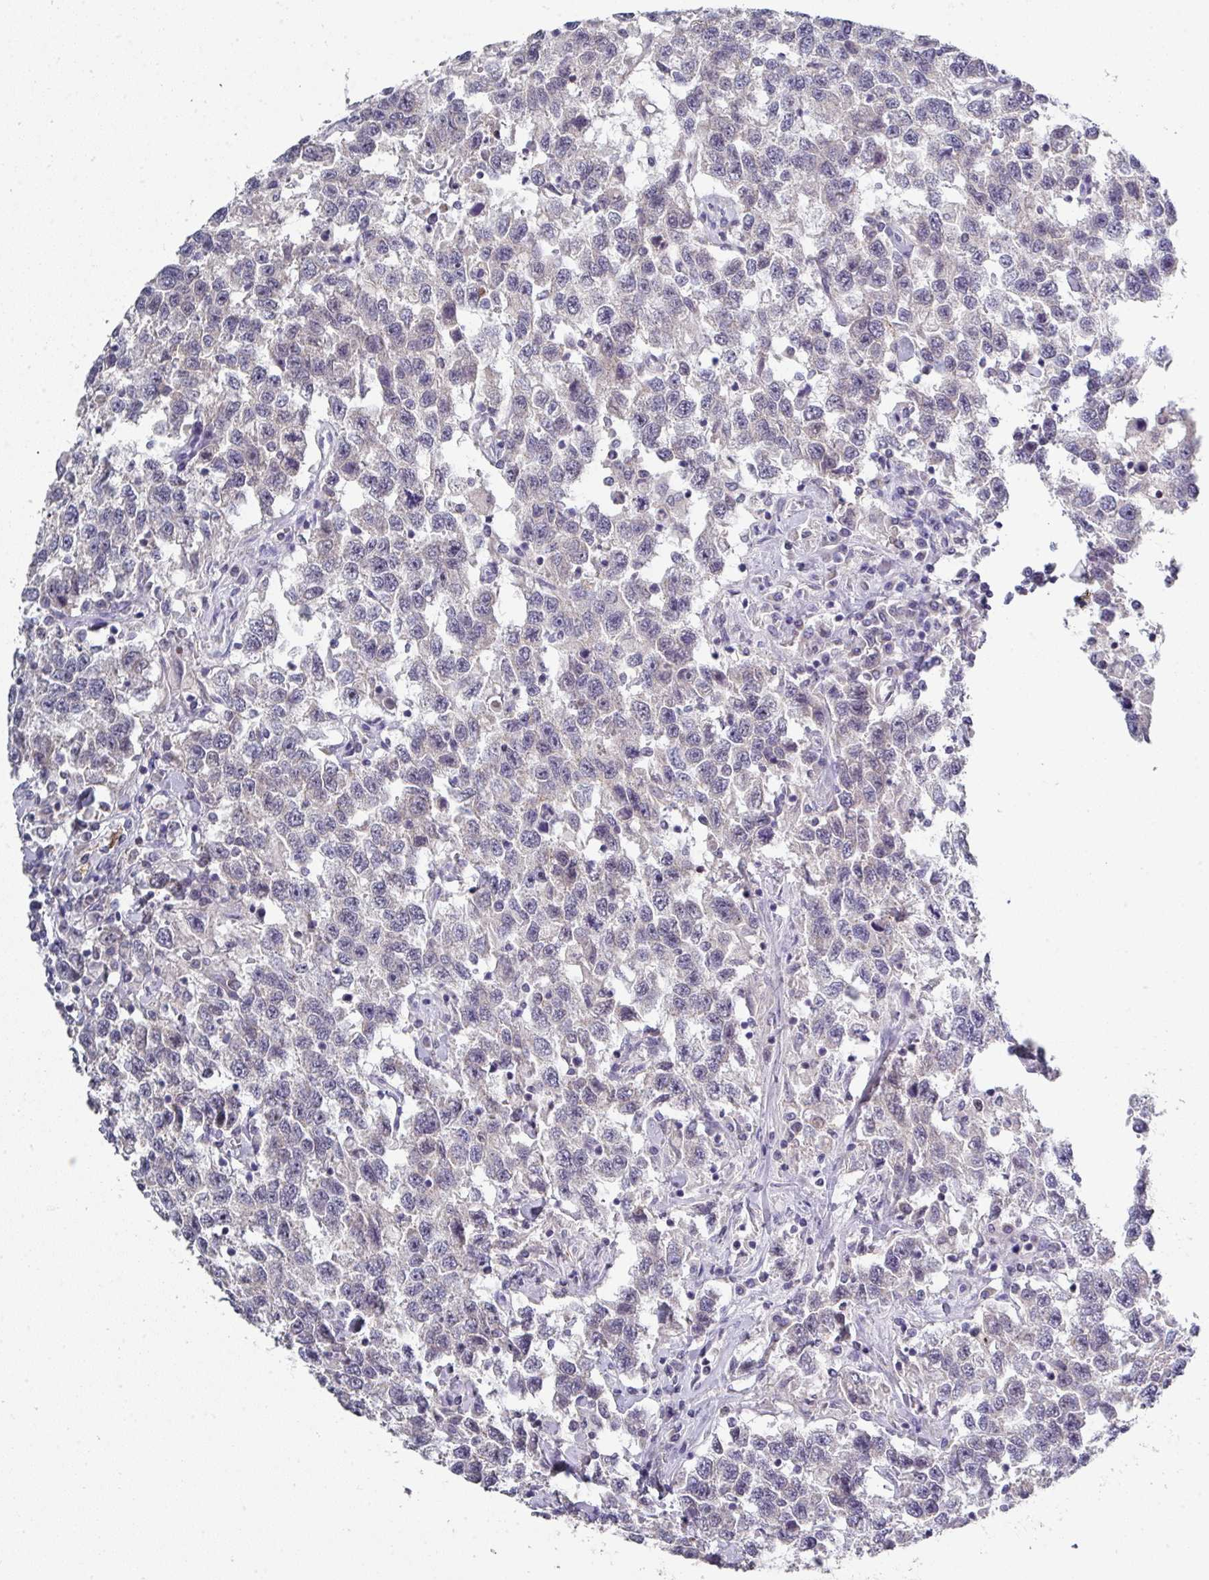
{"staining": {"intensity": "negative", "quantity": "none", "location": "none"}, "tissue": "testis cancer", "cell_type": "Tumor cells", "image_type": "cancer", "snomed": [{"axis": "morphology", "description": "Seminoma, NOS"}, {"axis": "topography", "description": "Testis"}], "caption": "Testis cancer was stained to show a protein in brown. There is no significant staining in tumor cells. (DAB (3,3'-diaminobenzidine) immunohistochemistry (IHC) visualized using brightfield microscopy, high magnification).", "gene": "DCAF12L2", "patient": {"sex": "male", "age": 41}}